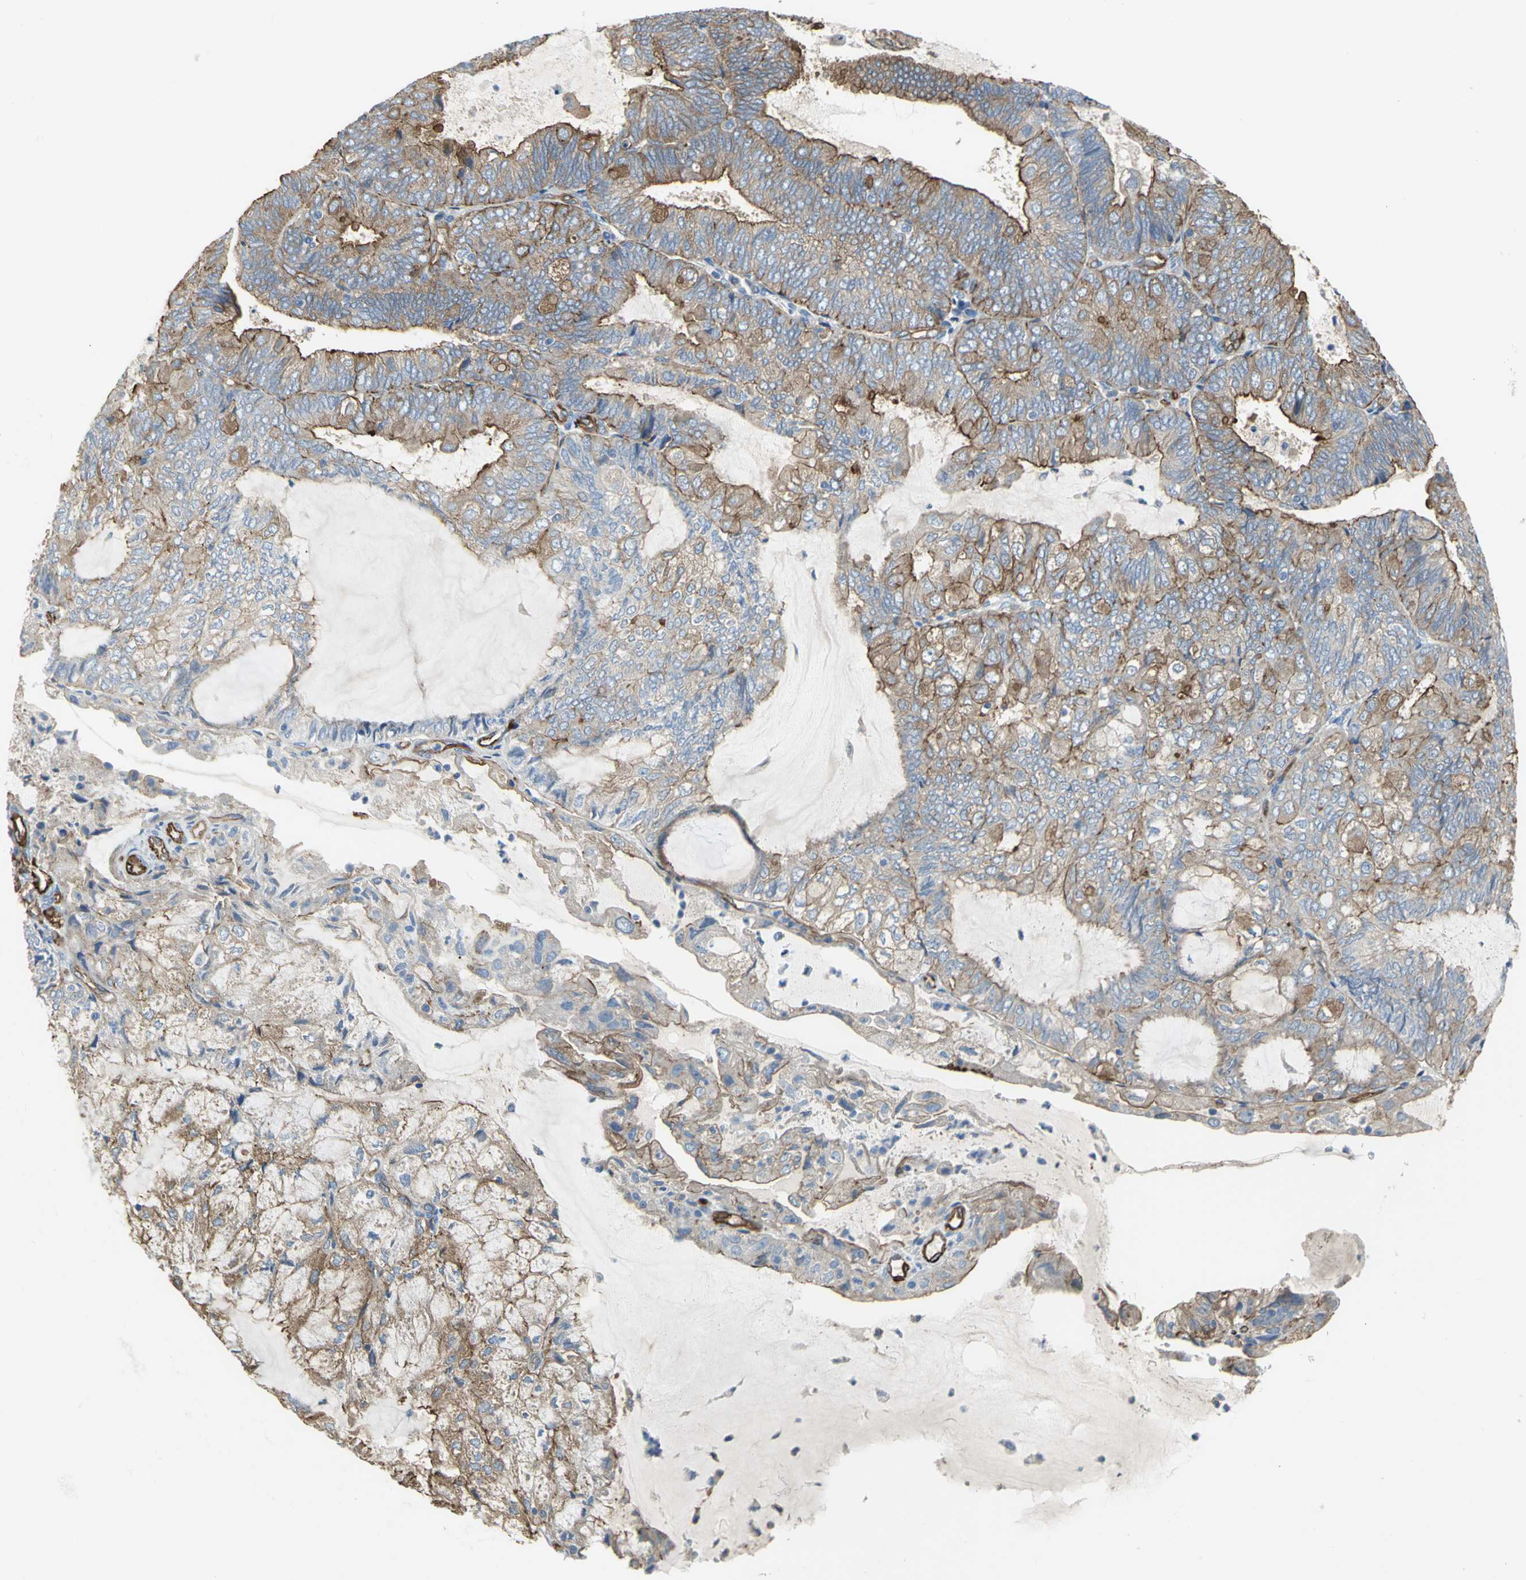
{"staining": {"intensity": "strong", "quantity": "25%-75%", "location": "cytoplasmic/membranous"}, "tissue": "endometrial cancer", "cell_type": "Tumor cells", "image_type": "cancer", "snomed": [{"axis": "morphology", "description": "Adenocarcinoma, NOS"}, {"axis": "topography", "description": "Endometrium"}], "caption": "IHC of human endometrial adenocarcinoma reveals high levels of strong cytoplasmic/membranous staining in approximately 25%-75% of tumor cells.", "gene": "FLNB", "patient": {"sex": "female", "age": 81}}